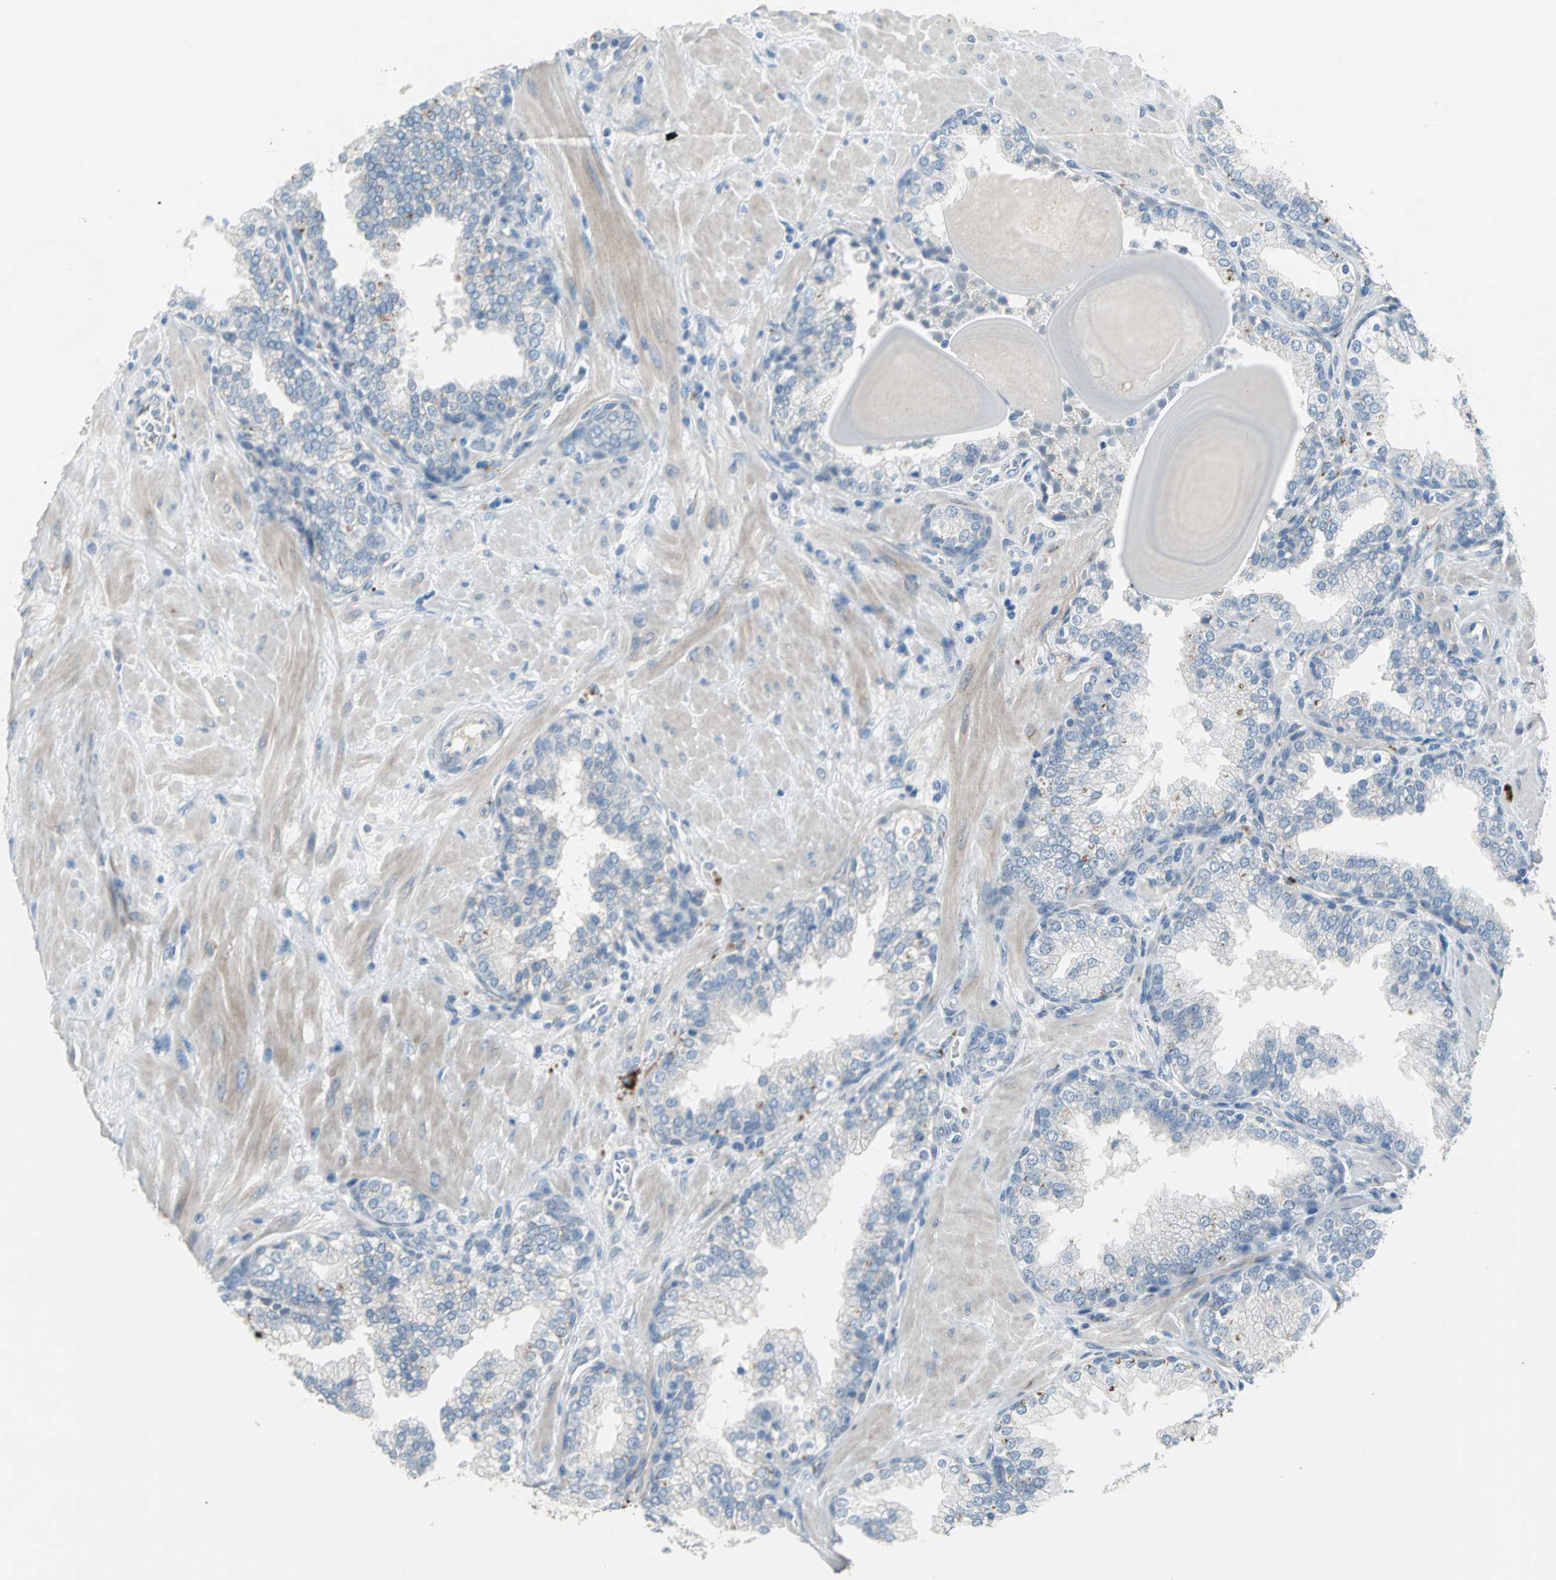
{"staining": {"intensity": "moderate", "quantity": "<25%", "location": "cytoplasmic/membranous"}, "tissue": "prostate", "cell_type": "Glandular cells", "image_type": "normal", "snomed": [{"axis": "morphology", "description": "Normal tissue, NOS"}, {"axis": "topography", "description": "Prostate"}], "caption": "Glandular cells show low levels of moderate cytoplasmic/membranous expression in approximately <25% of cells in normal prostate.", "gene": "PTGDS", "patient": {"sex": "male", "age": 51}}